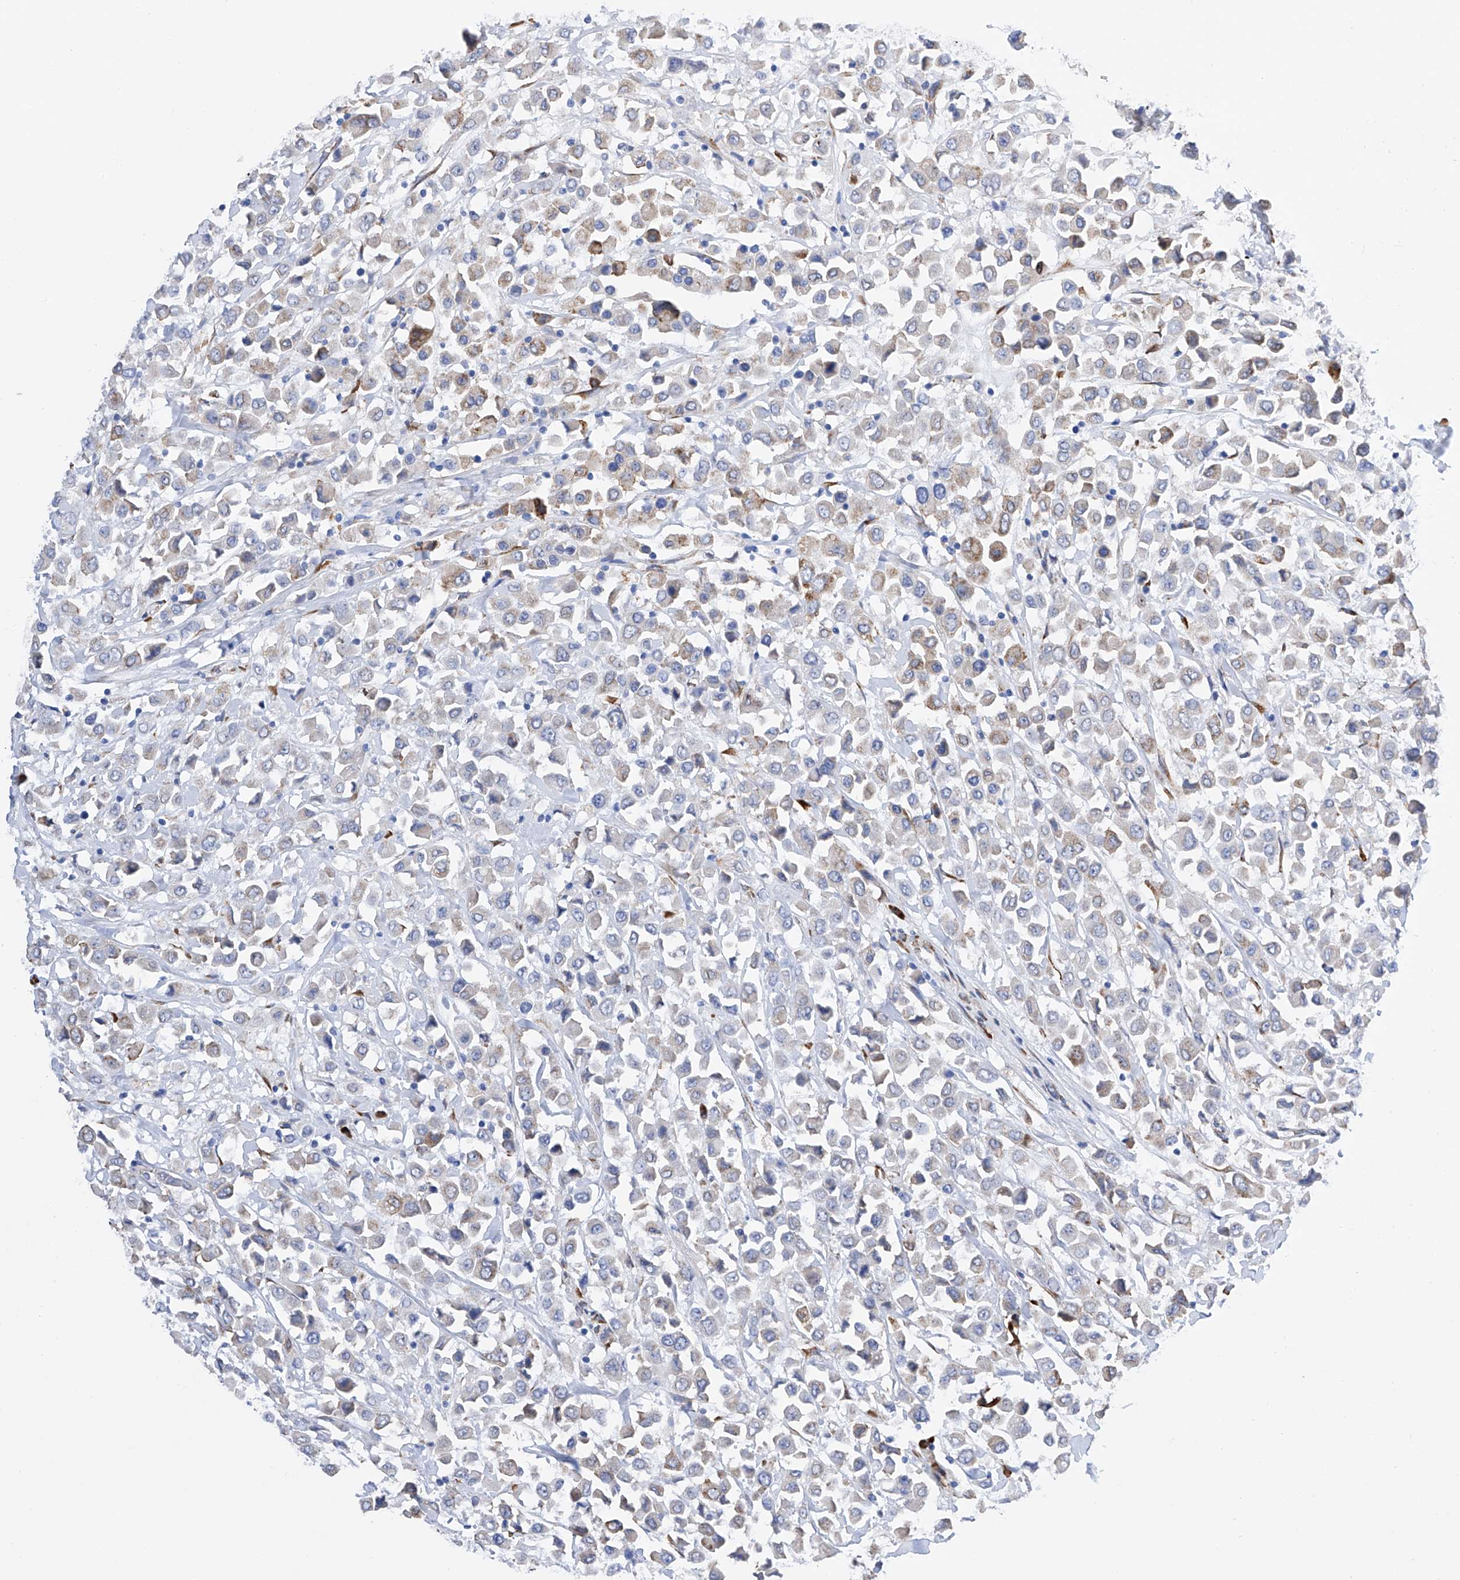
{"staining": {"intensity": "weak", "quantity": "<25%", "location": "cytoplasmic/membranous"}, "tissue": "breast cancer", "cell_type": "Tumor cells", "image_type": "cancer", "snomed": [{"axis": "morphology", "description": "Duct carcinoma"}, {"axis": "topography", "description": "Breast"}], "caption": "IHC histopathology image of neoplastic tissue: human breast cancer (invasive ductal carcinoma) stained with DAB displays no significant protein staining in tumor cells.", "gene": "PDIA5", "patient": {"sex": "female", "age": 61}}